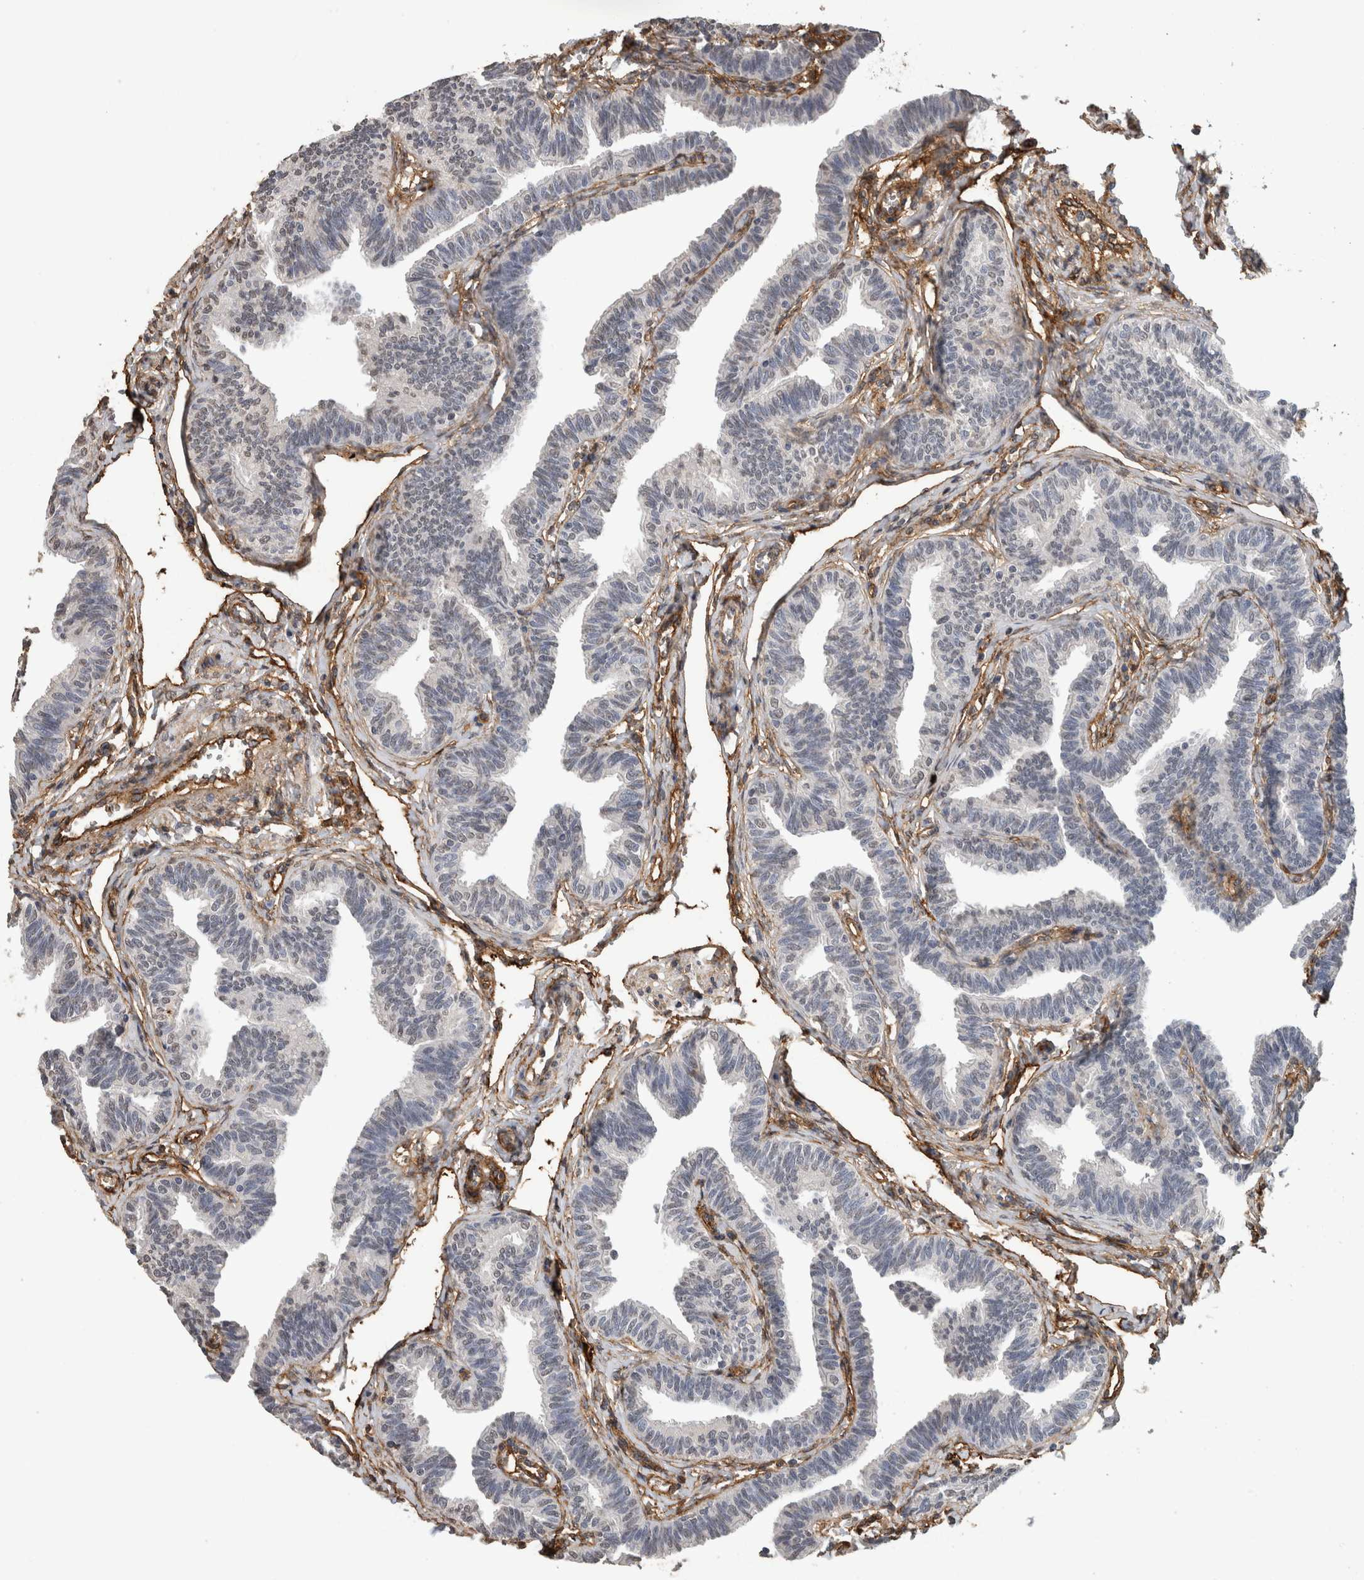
{"staining": {"intensity": "negative", "quantity": "none", "location": "none"}, "tissue": "fallopian tube", "cell_type": "Glandular cells", "image_type": "normal", "snomed": [{"axis": "morphology", "description": "Normal tissue, NOS"}, {"axis": "topography", "description": "Fallopian tube"}, {"axis": "topography", "description": "Ovary"}], "caption": "An immunohistochemistry image of unremarkable fallopian tube is shown. There is no staining in glandular cells of fallopian tube.", "gene": "RECK", "patient": {"sex": "female", "age": 23}}